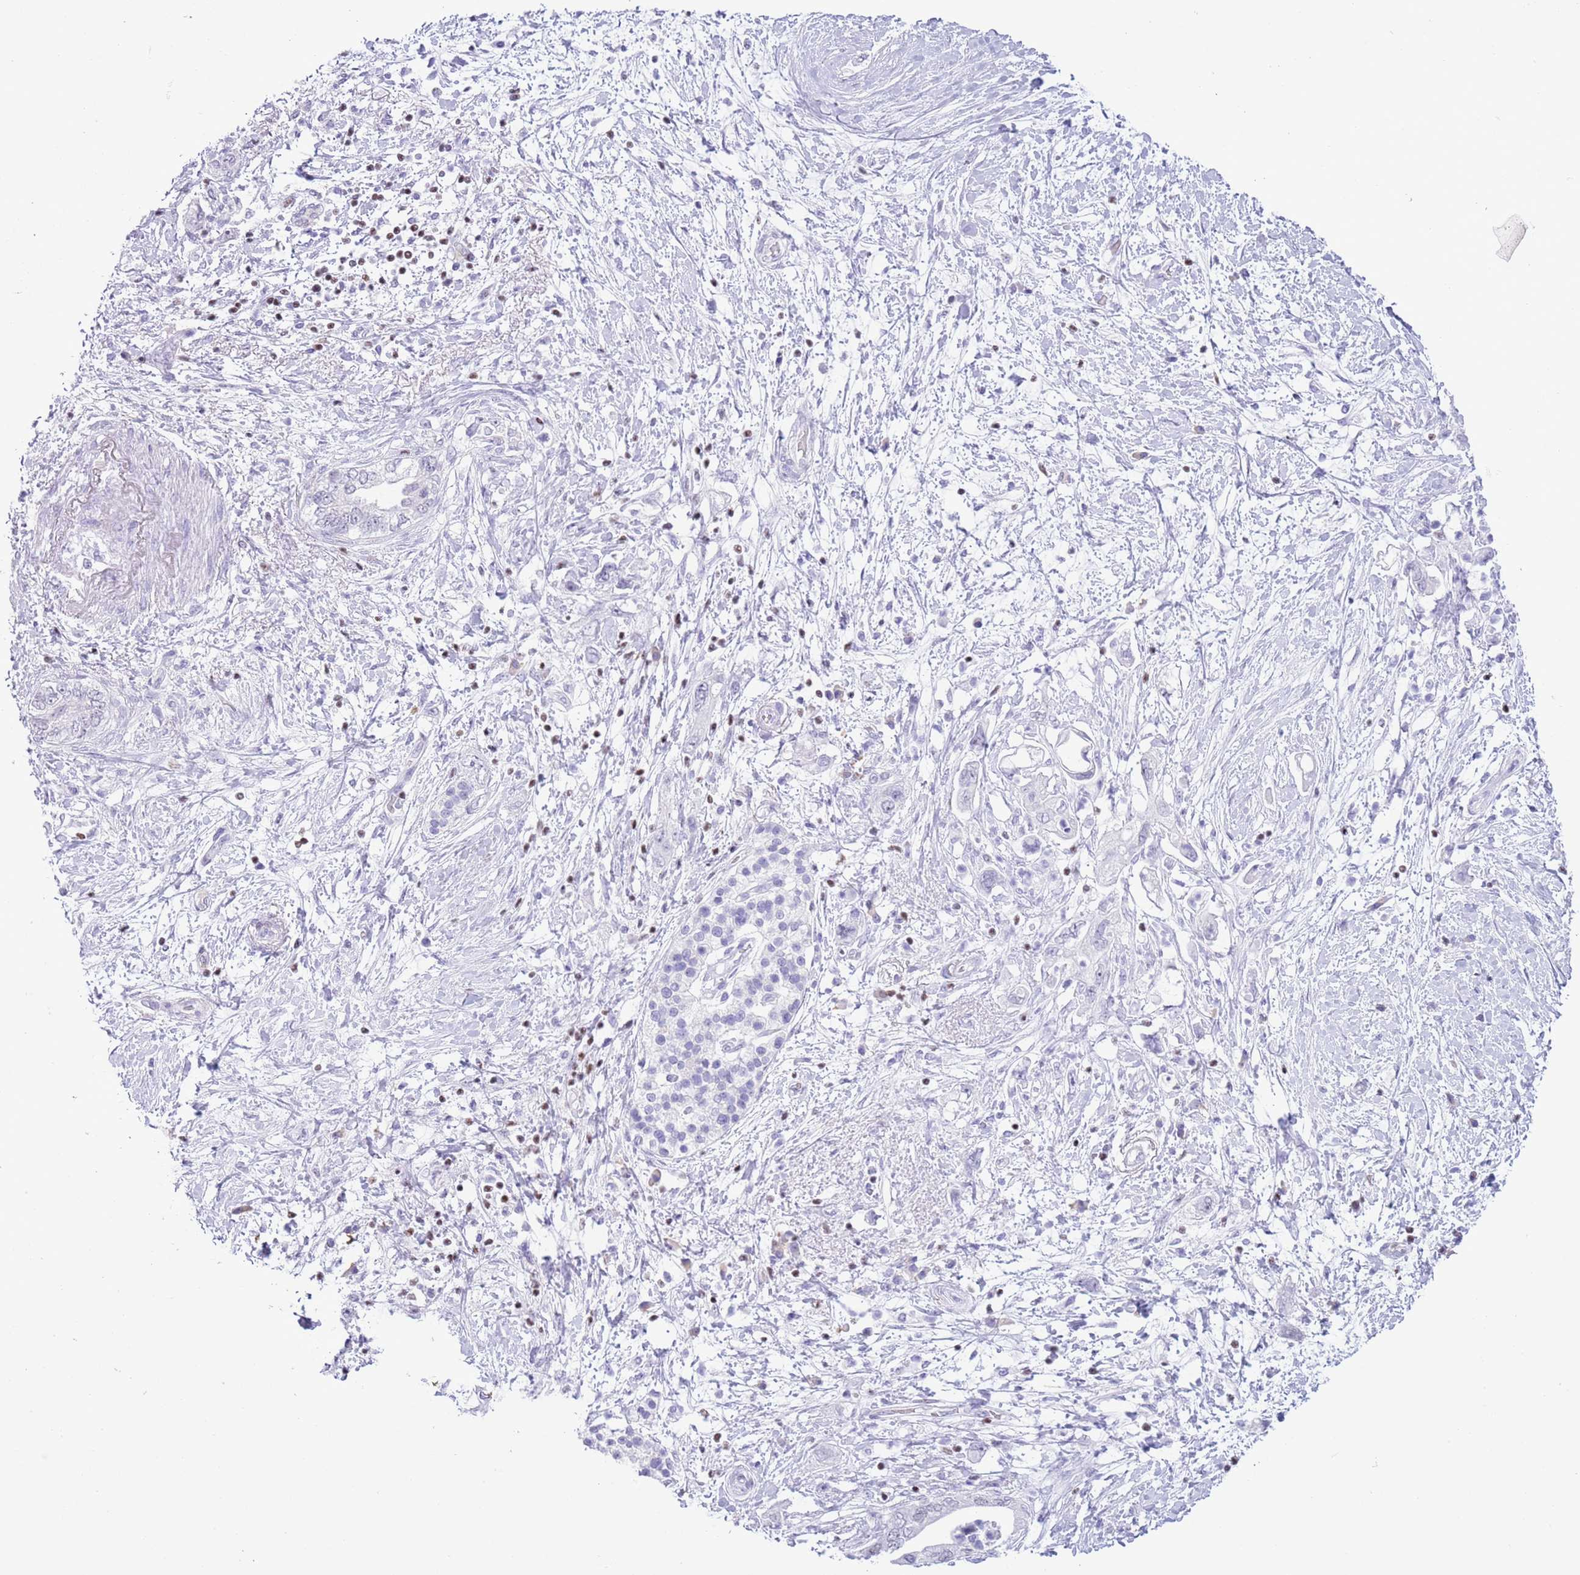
{"staining": {"intensity": "negative", "quantity": "none", "location": "none"}, "tissue": "pancreatic cancer", "cell_type": "Tumor cells", "image_type": "cancer", "snomed": [{"axis": "morphology", "description": "Adenocarcinoma, NOS"}, {"axis": "topography", "description": "Pancreas"}], "caption": "This histopathology image is of pancreatic adenocarcinoma stained with immunohistochemistry to label a protein in brown with the nuclei are counter-stained blue. There is no staining in tumor cells.", "gene": "BCL11B", "patient": {"sex": "female", "age": 73}}